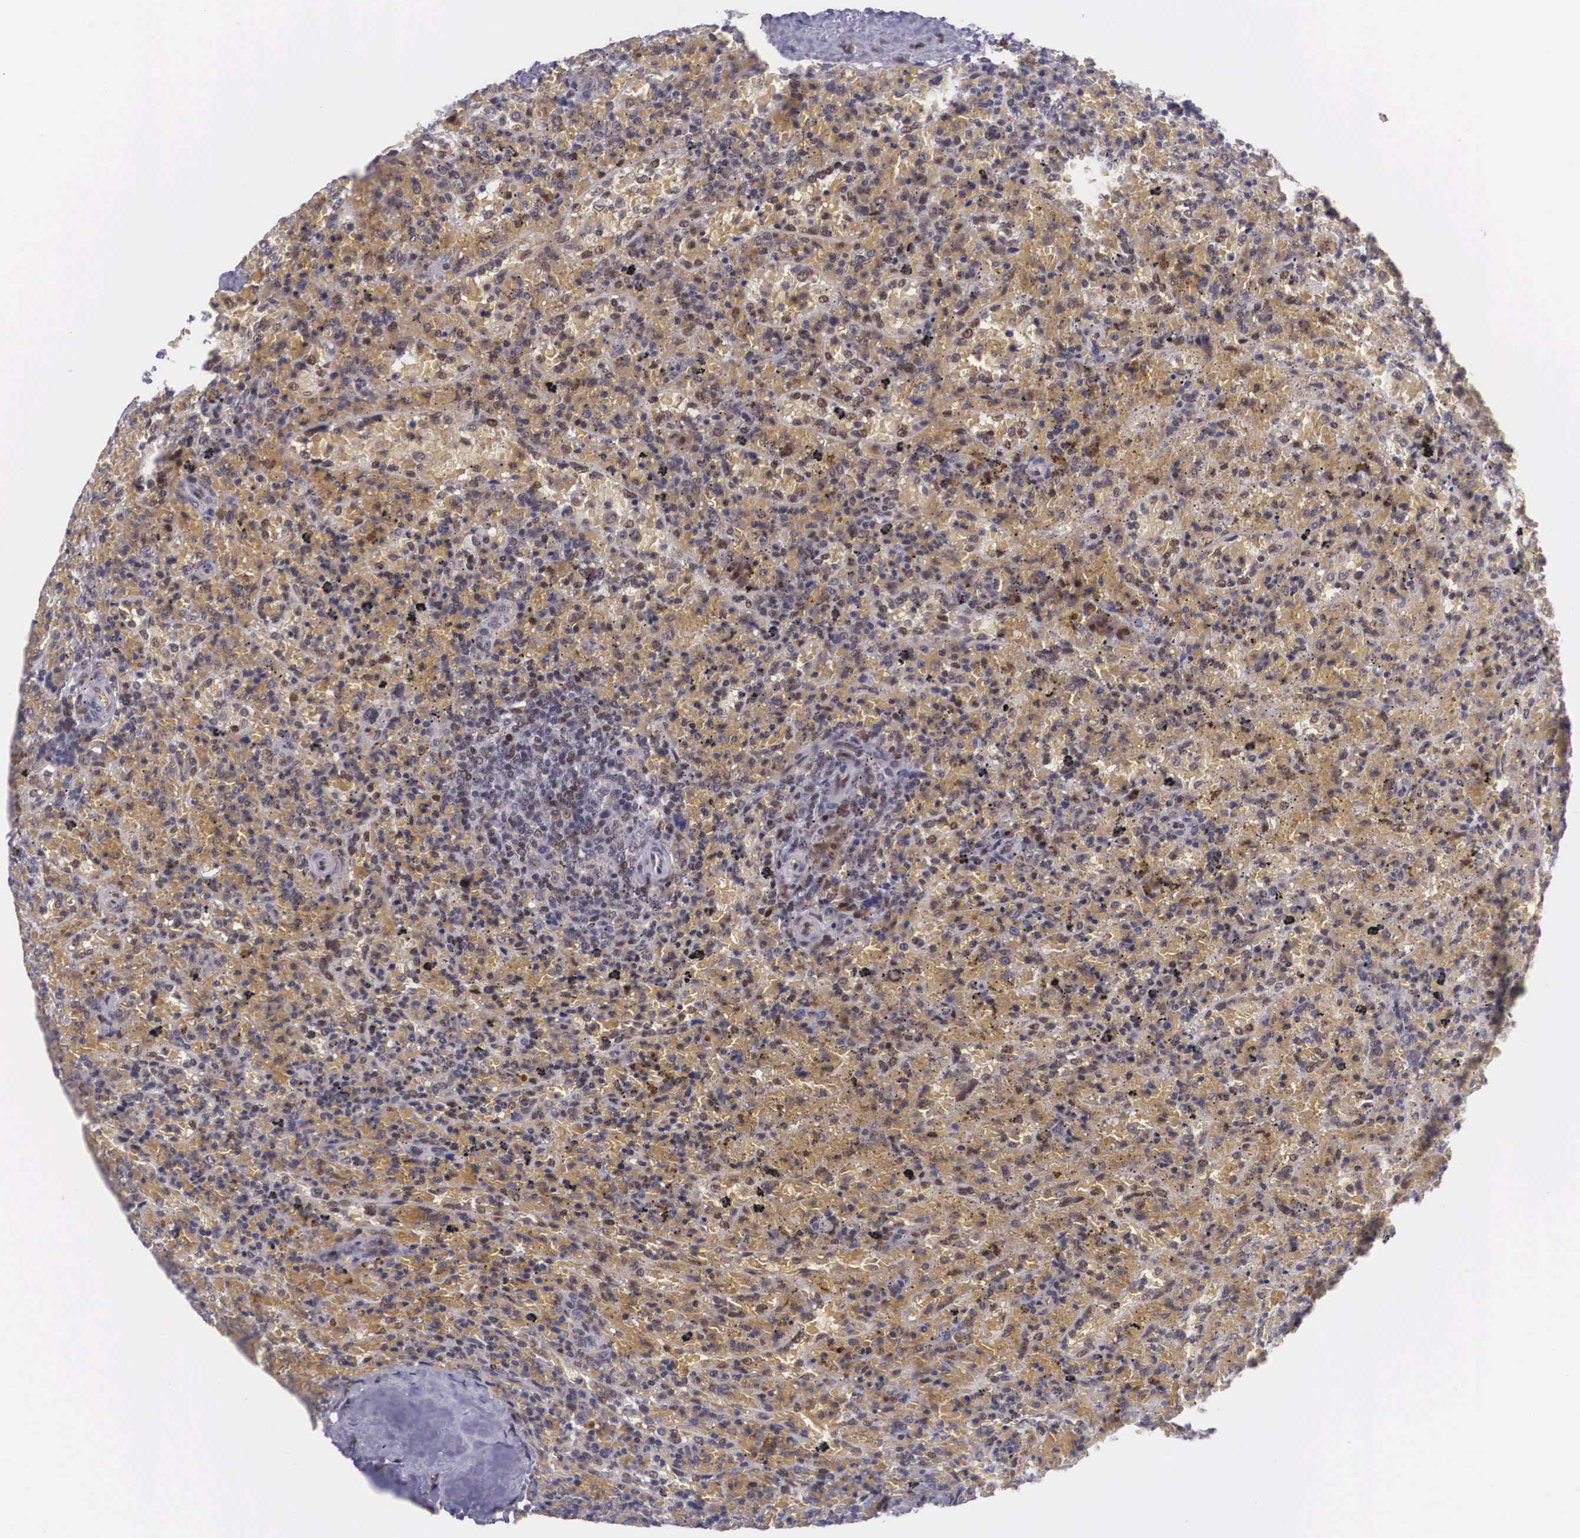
{"staining": {"intensity": "negative", "quantity": "none", "location": "none"}, "tissue": "lymphoma", "cell_type": "Tumor cells", "image_type": "cancer", "snomed": [{"axis": "morphology", "description": "Malignant lymphoma, non-Hodgkin's type, High grade"}, {"axis": "topography", "description": "Spleen"}, {"axis": "topography", "description": "Lymph node"}], "caption": "Immunohistochemistry micrograph of neoplastic tissue: lymphoma stained with DAB reveals no significant protein expression in tumor cells.", "gene": "SLC25A21", "patient": {"sex": "female", "age": 70}}